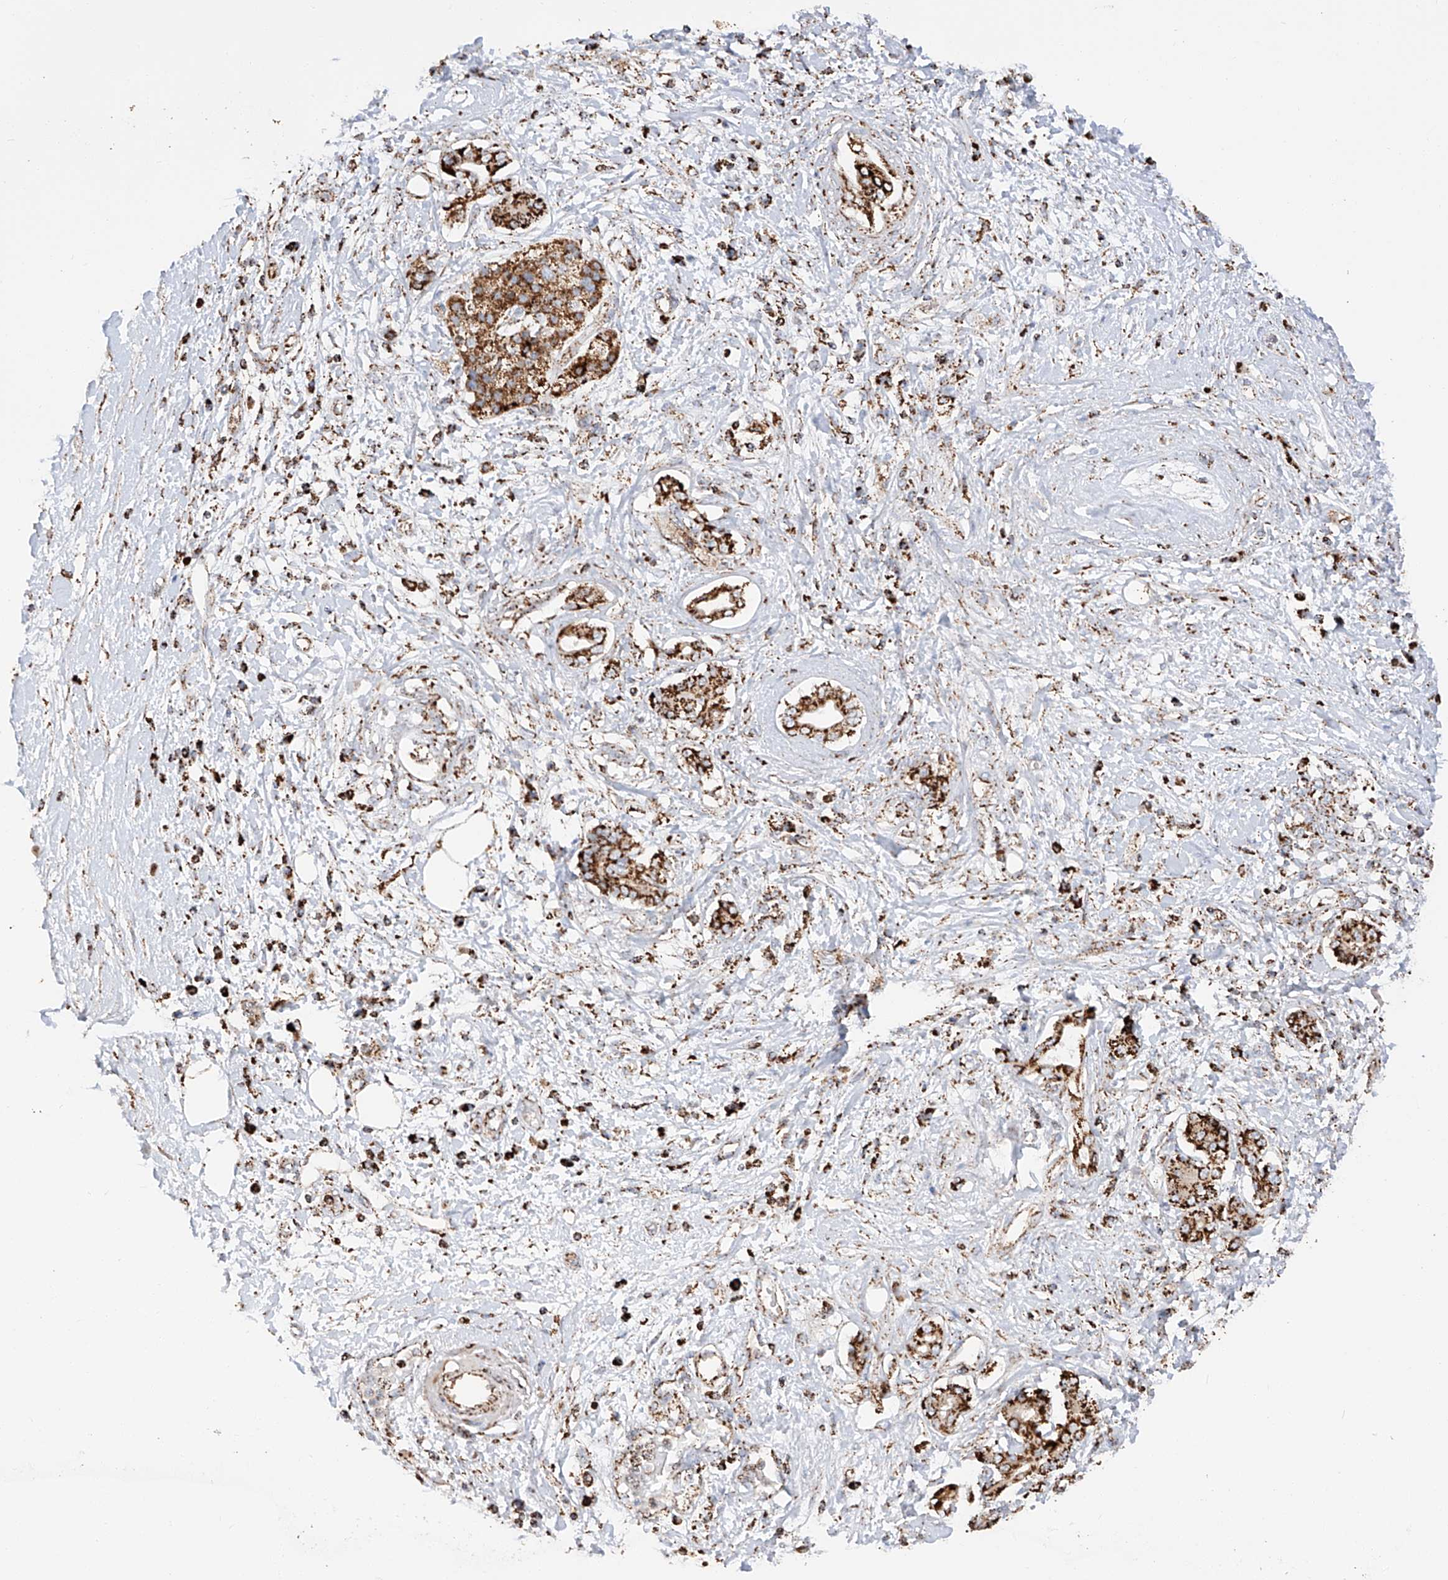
{"staining": {"intensity": "strong", "quantity": ">75%", "location": "cytoplasmic/membranous"}, "tissue": "pancreatic cancer", "cell_type": "Tumor cells", "image_type": "cancer", "snomed": [{"axis": "morphology", "description": "Adenocarcinoma, NOS"}, {"axis": "topography", "description": "Pancreas"}], "caption": "Pancreatic cancer (adenocarcinoma) was stained to show a protein in brown. There is high levels of strong cytoplasmic/membranous positivity in approximately >75% of tumor cells. The protein of interest is shown in brown color, while the nuclei are stained blue.", "gene": "TTC27", "patient": {"sex": "female", "age": 56}}